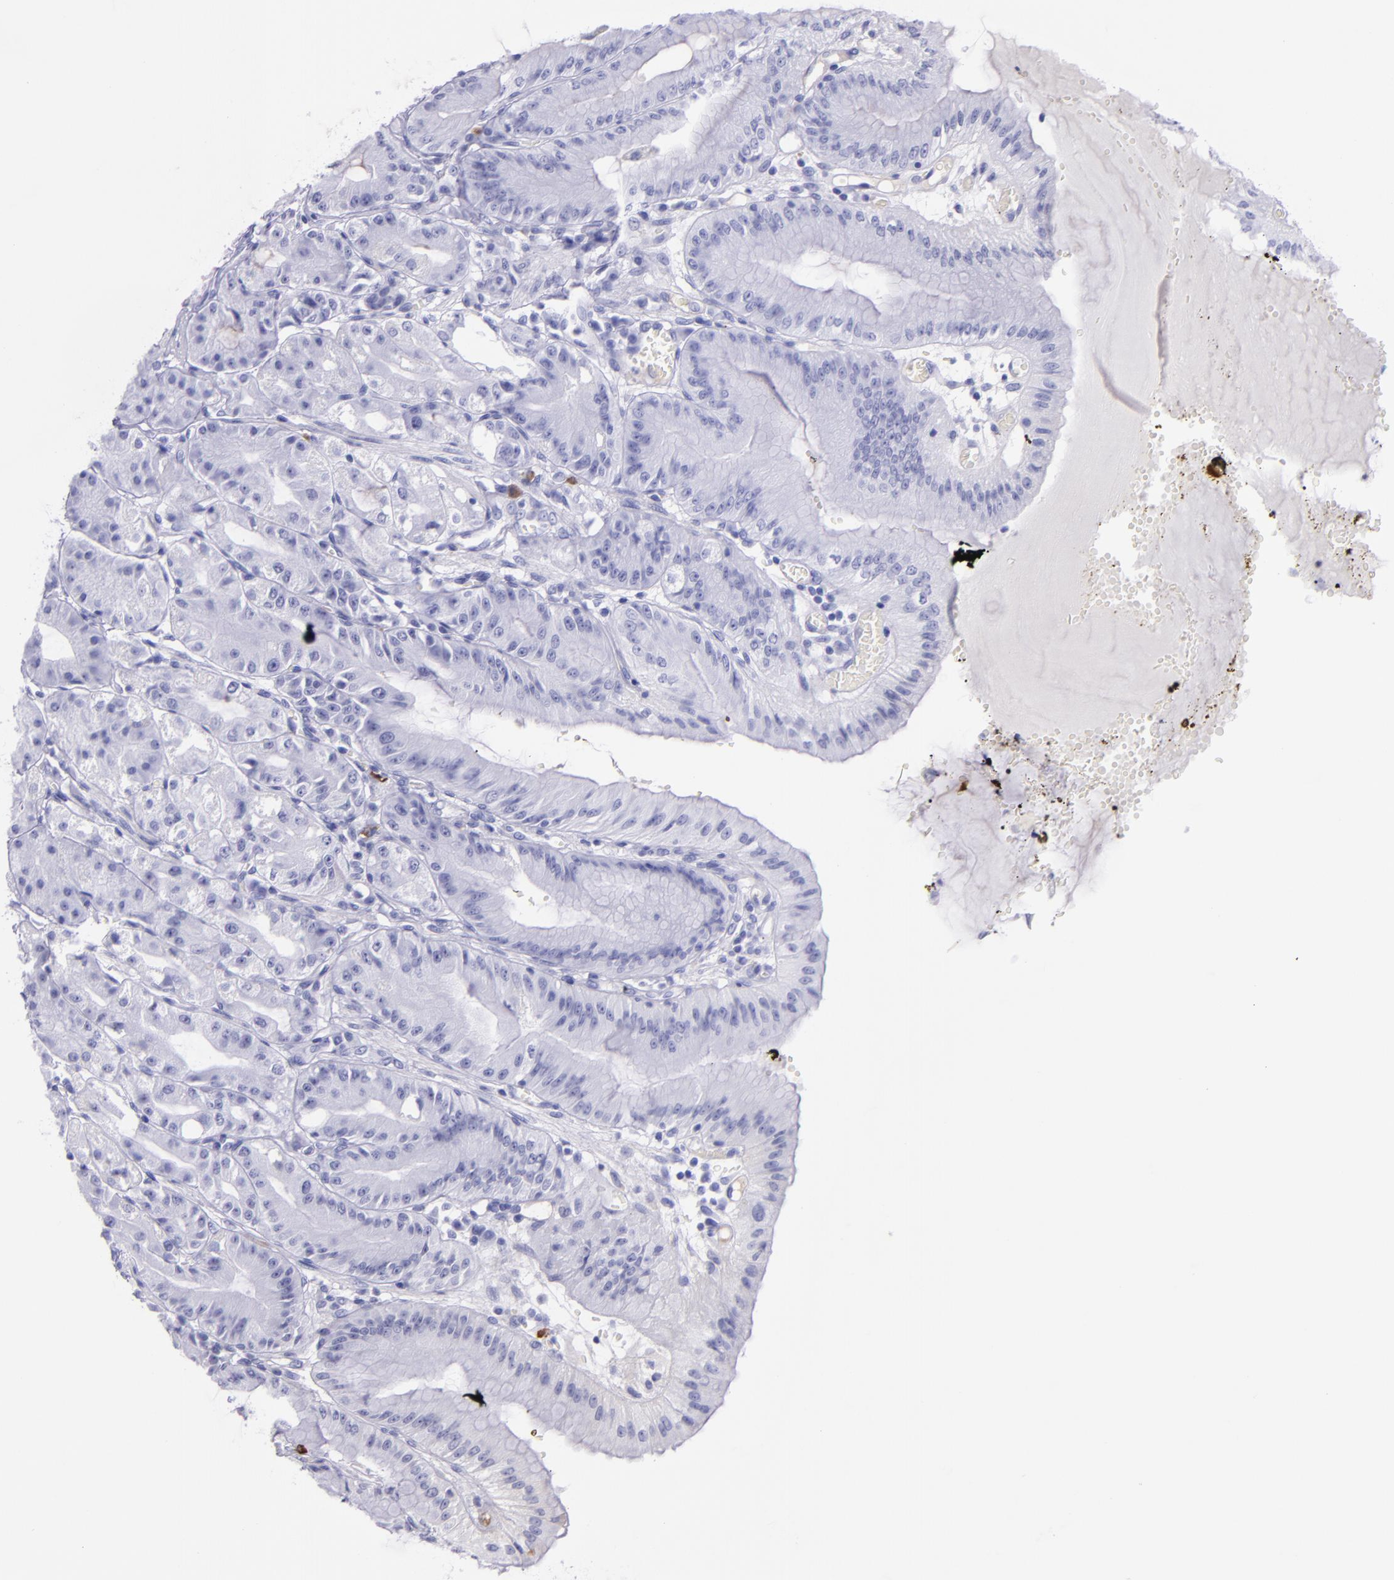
{"staining": {"intensity": "negative", "quantity": "none", "location": "none"}, "tissue": "stomach", "cell_type": "Glandular cells", "image_type": "normal", "snomed": [{"axis": "morphology", "description": "Normal tissue, NOS"}, {"axis": "topography", "description": "Stomach, lower"}], "caption": "IHC of benign human stomach exhibits no staining in glandular cells.", "gene": "KNG1", "patient": {"sex": "male", "age": 71}}